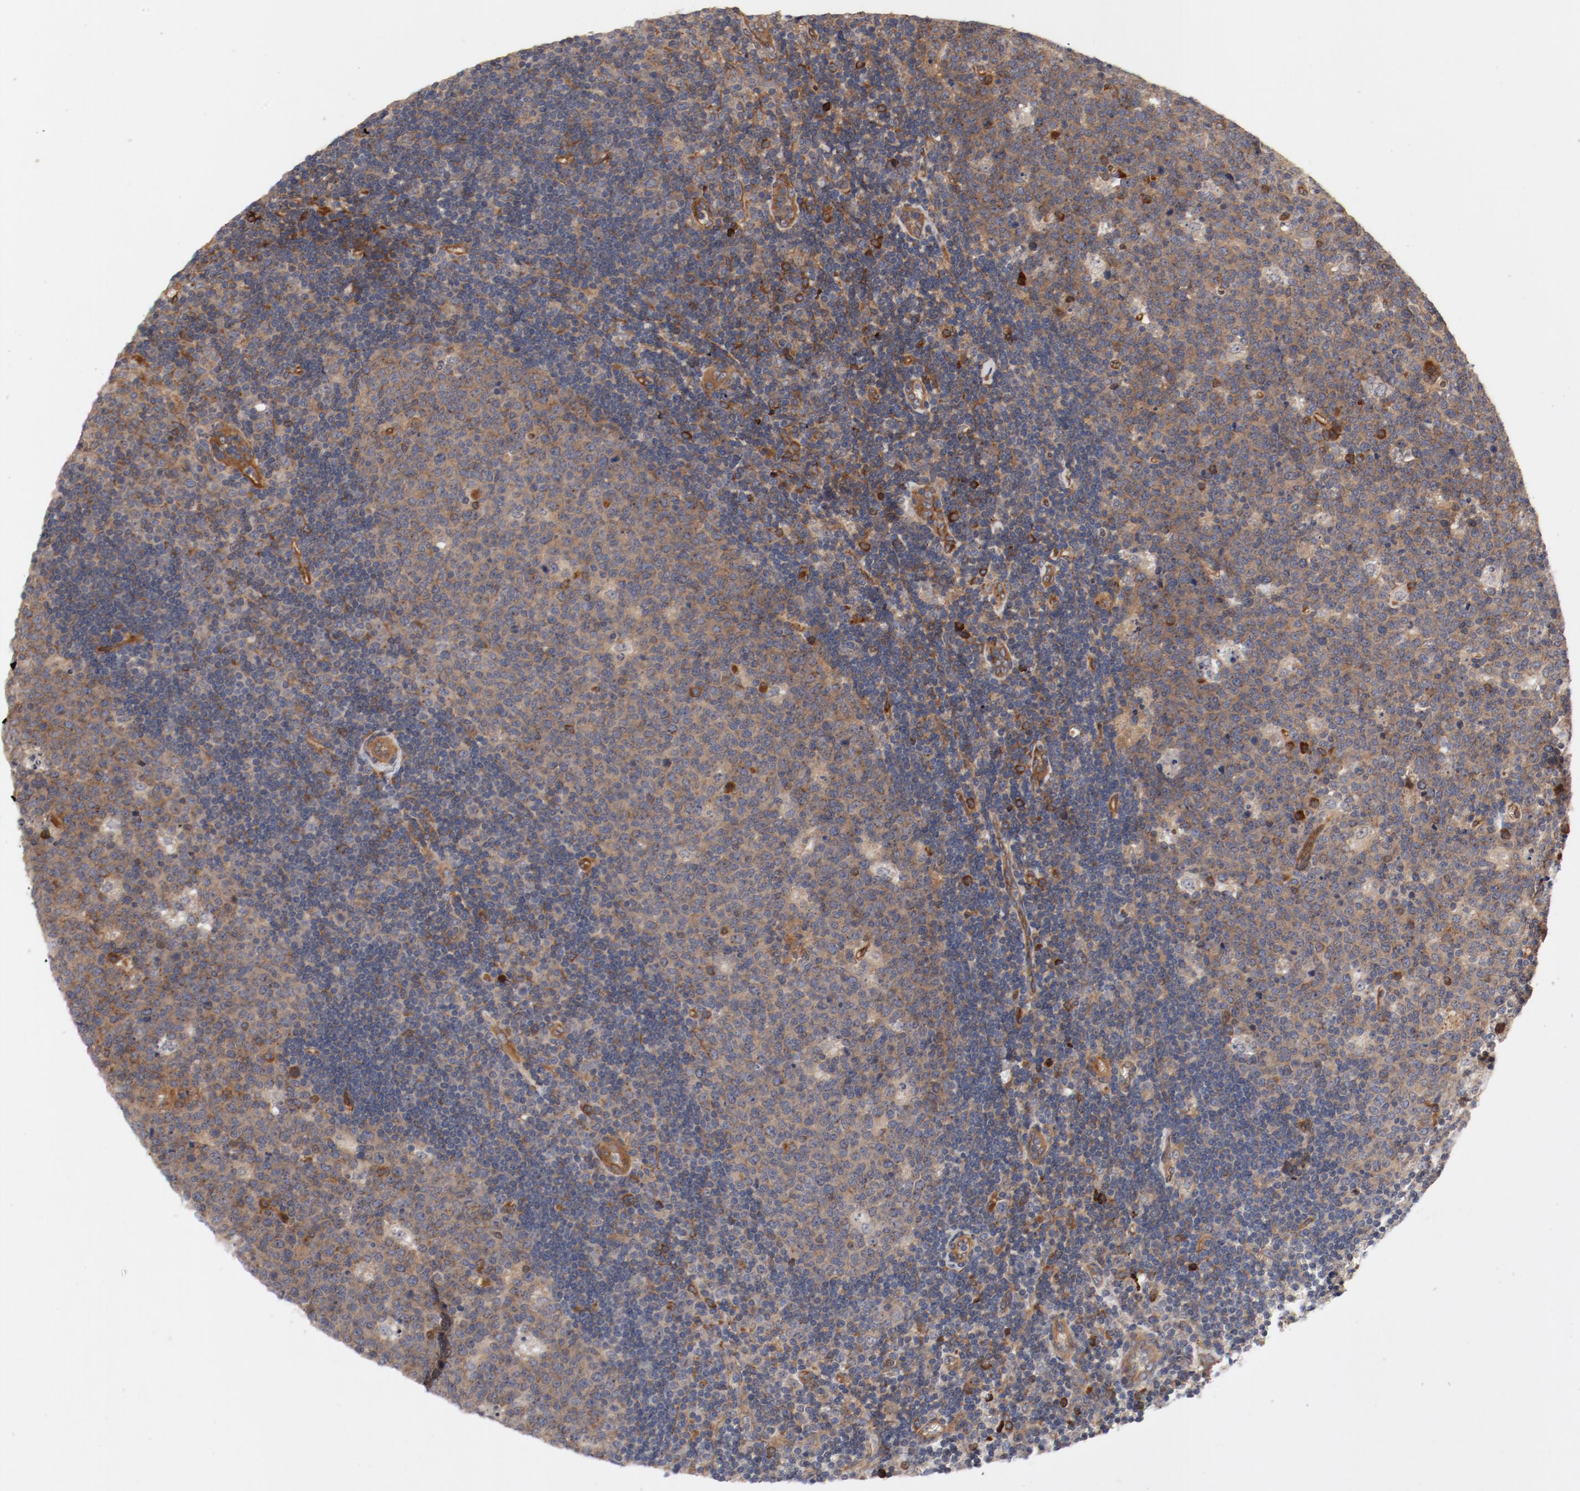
{"staining": {"intensity": "strong", "quantity": "25%-75%", "location": "cytoplasmic/membranous"}, "tissue": "lymph node", "cell_type": "Germinal center cells", "image_type": "normal", "snomed": [{"axis": "morphology", "description": "Normal tissue, NOS"}, {"axis": "topography", "description": "Lymph node"}, {"axis": "topography", "description": "Salivary gland"}], "caption": "Immunohistochemical staining of benign human lymph node exhibits high levels of strong cytoplasmic/membranous positivity in about 25%-75% of germinal center cells.", "gene": "PITPNM2", "patient": {"sex": "male", "age": 8}}